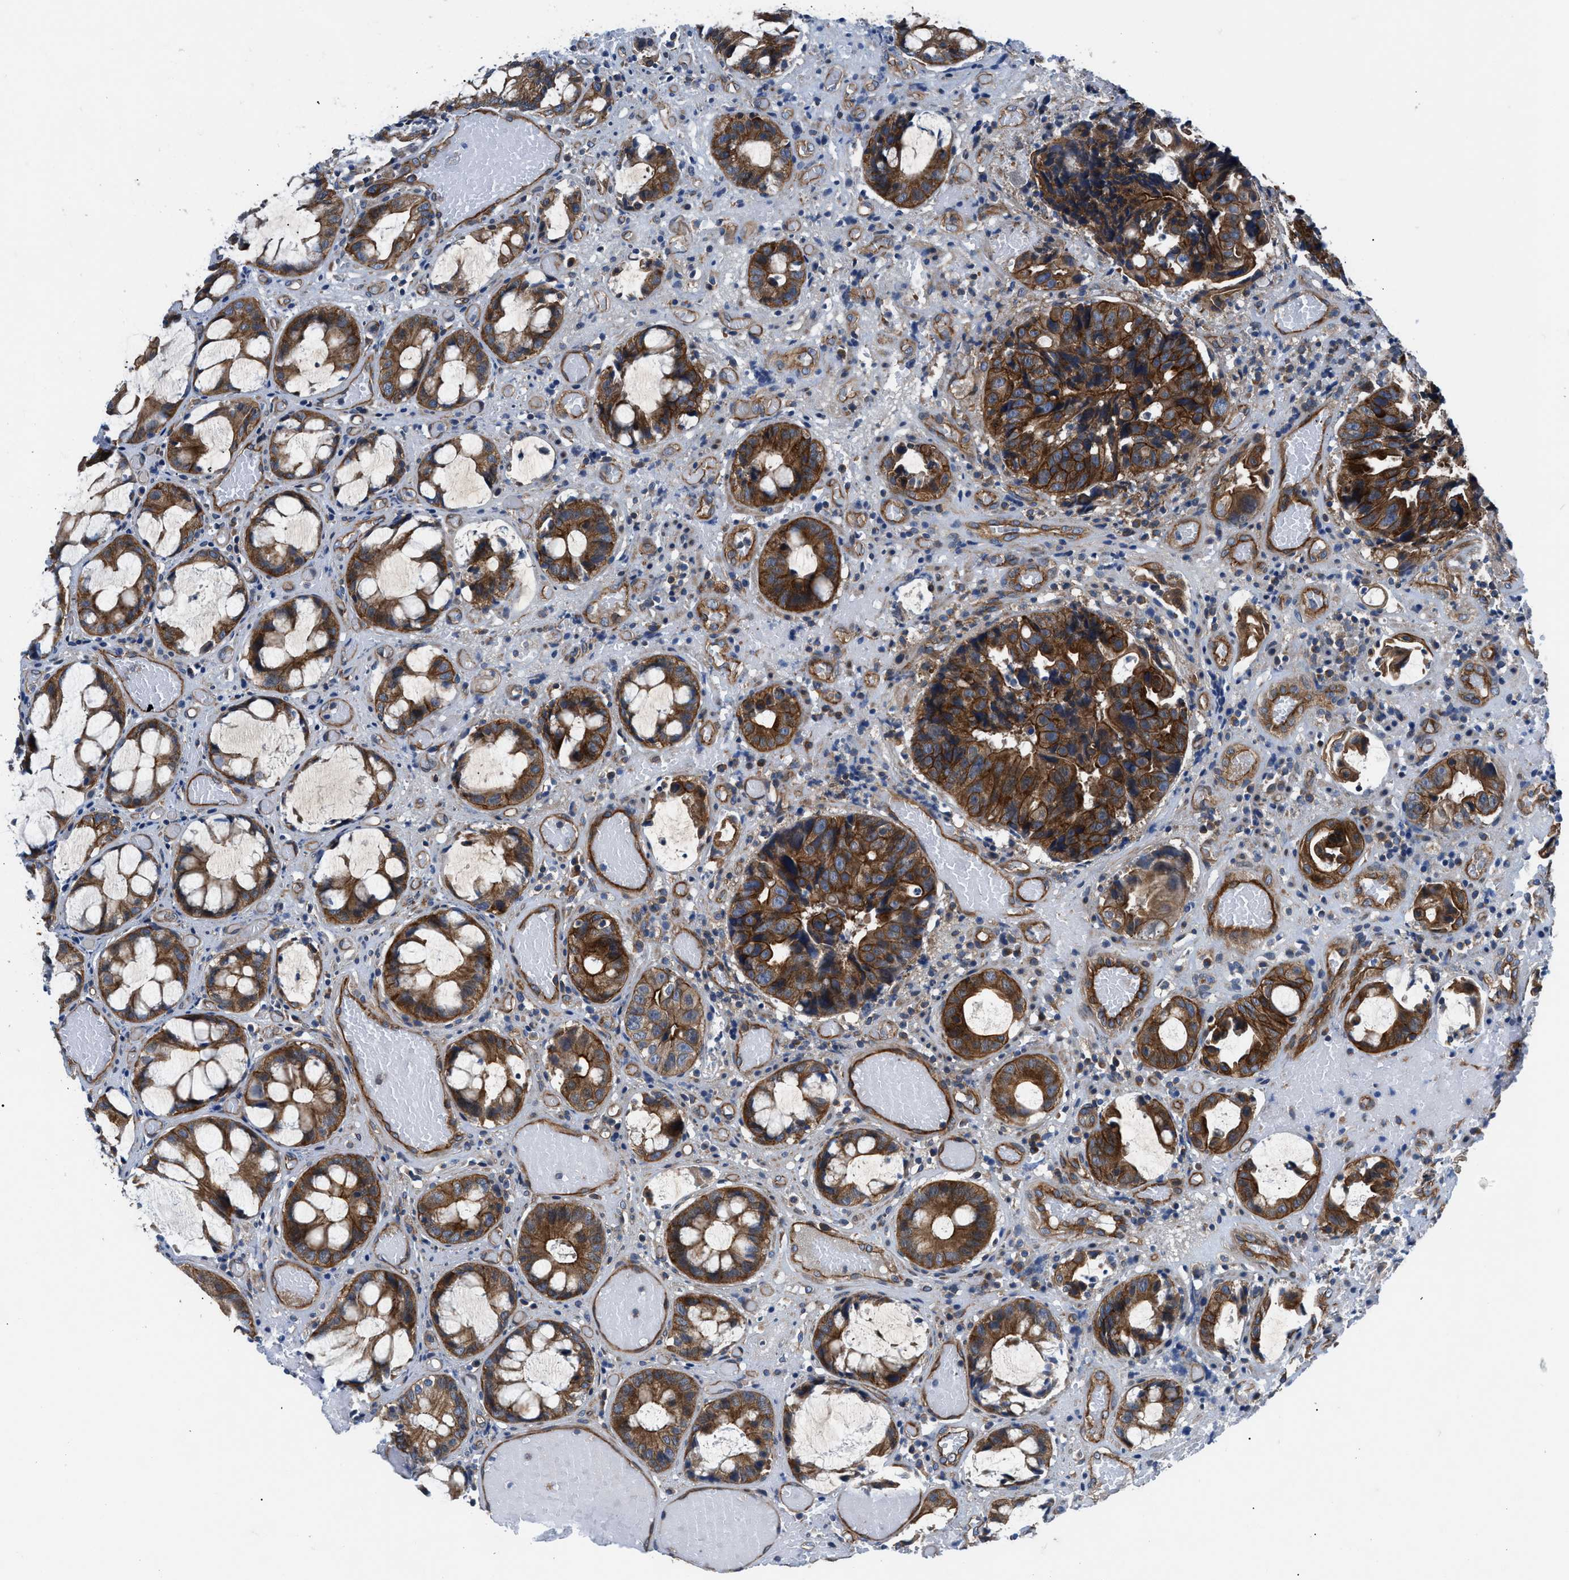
{"staining": {"intensity": "strong", "quantity": ">75%", "location": "cytoplasmic/membranous"}, "tissue": "colorectal cancer", "cell_type": "Tumor cells", "image_type": "cancer", "snomed": [{"axis": "morphology", "description": "Adenocarcinoma, NOS"}, {"axis": "topography", "description": "Colon"}], "caption": "Tumor cells show strong cytoplasmic/membranous staining in approximately >75% of cells in colorectal adenocarcinoma.", "gene": "TRIP4", "patient": {"sex": "female", "age": 57}}